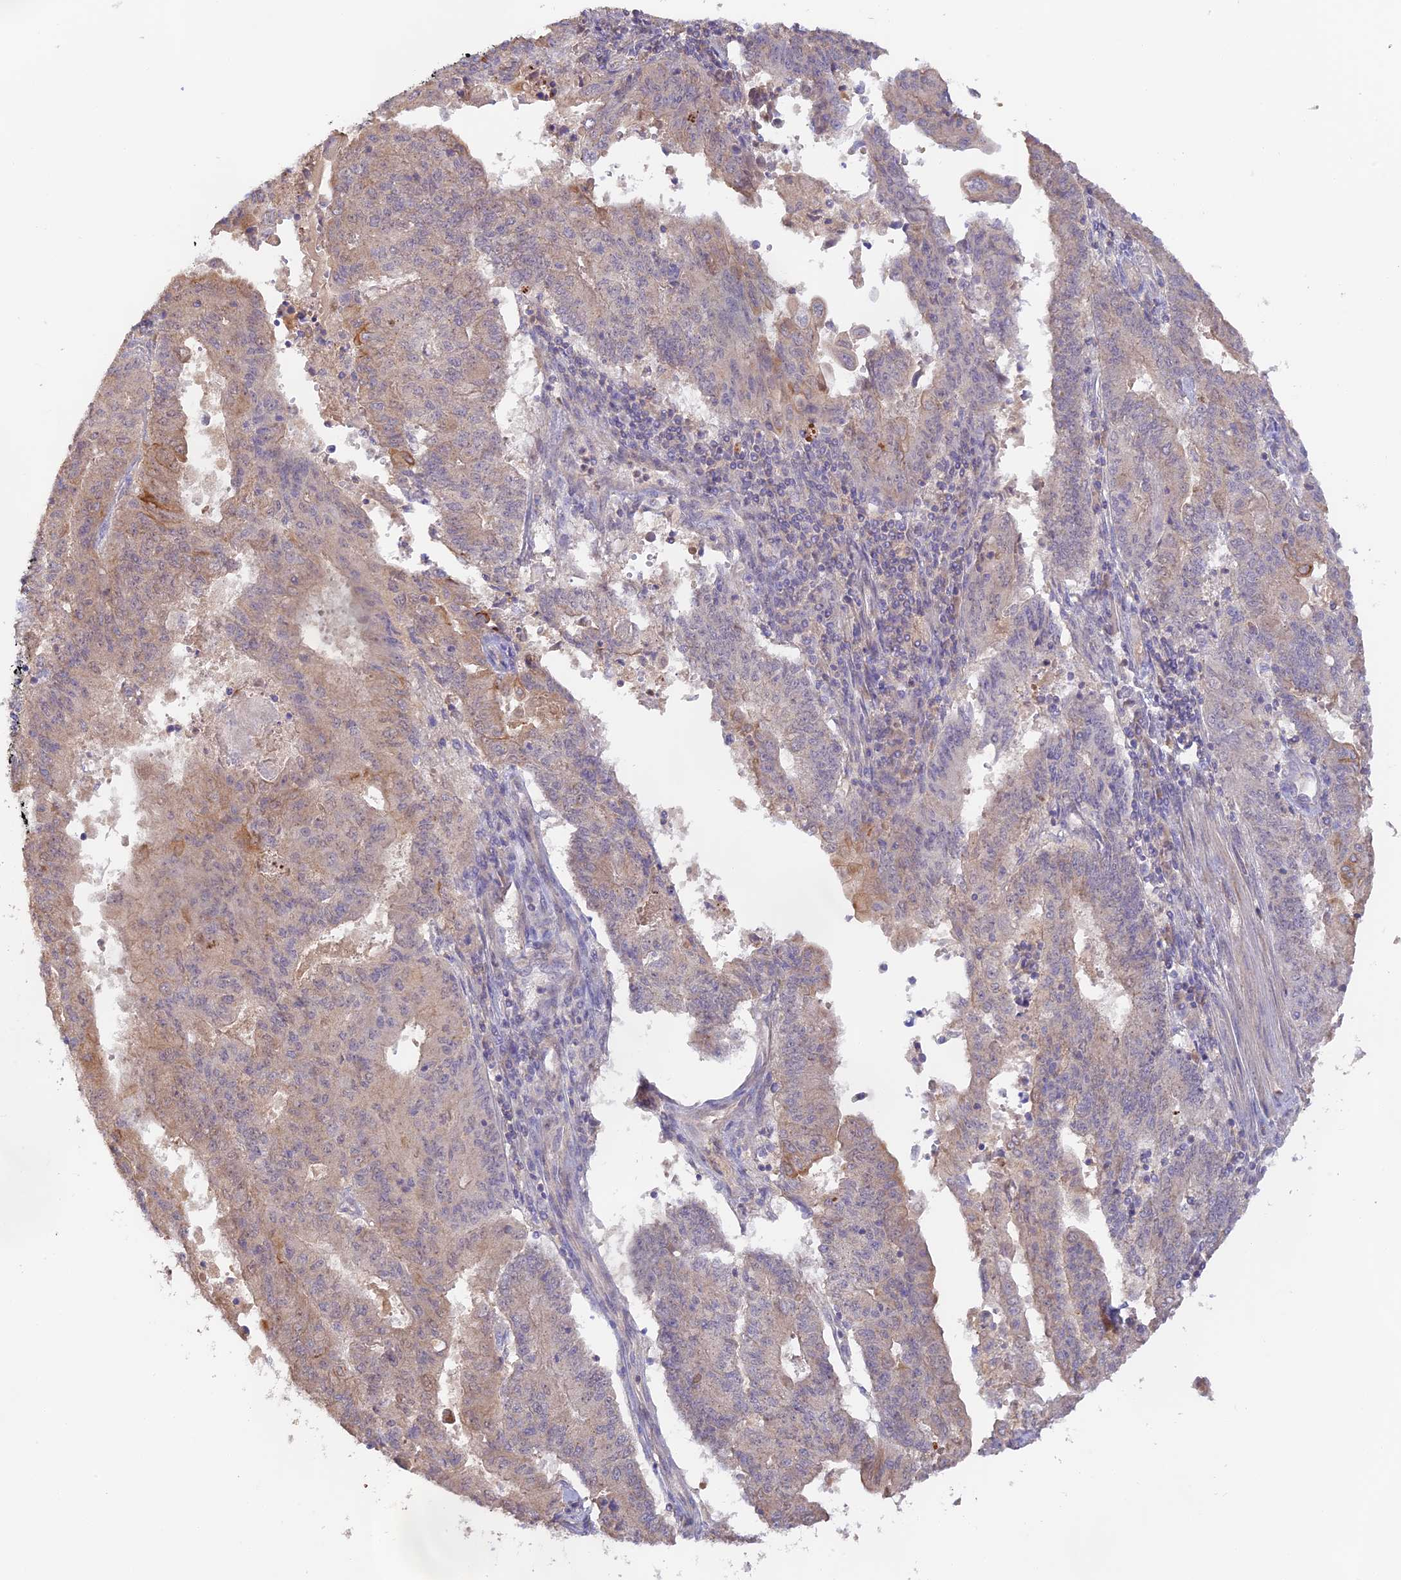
{"staining": {"intensity": "weak", "quantity": "25%-75%", "location": "cytoplasmic/membranous"}, "tissue": "endometrial cancer", "cell_type": "Tumor cells", "image_type": "cancer", "snomed": [{"axis": "morphology", "description": "Adenocarcinoma, NOS"}, {"axis": "topography", "description": "Endometrium"}], "caption": "Immunohistochemistry staining of endometrial adenocarcinoma, which displays low levels of weak cytoplasmic/membranous expression in approximately 25%-75% of tumor cells indicating weak cytoplasmic/membranous protein expression. The staining was performed using DAB (3,3'-diaminobenzidine) (brown) for protein detection and nuclei were counterstained in hematoxylin (blue).", "gene": "CAMSAP3", "patient": {"sex": "female", "age": 59}}